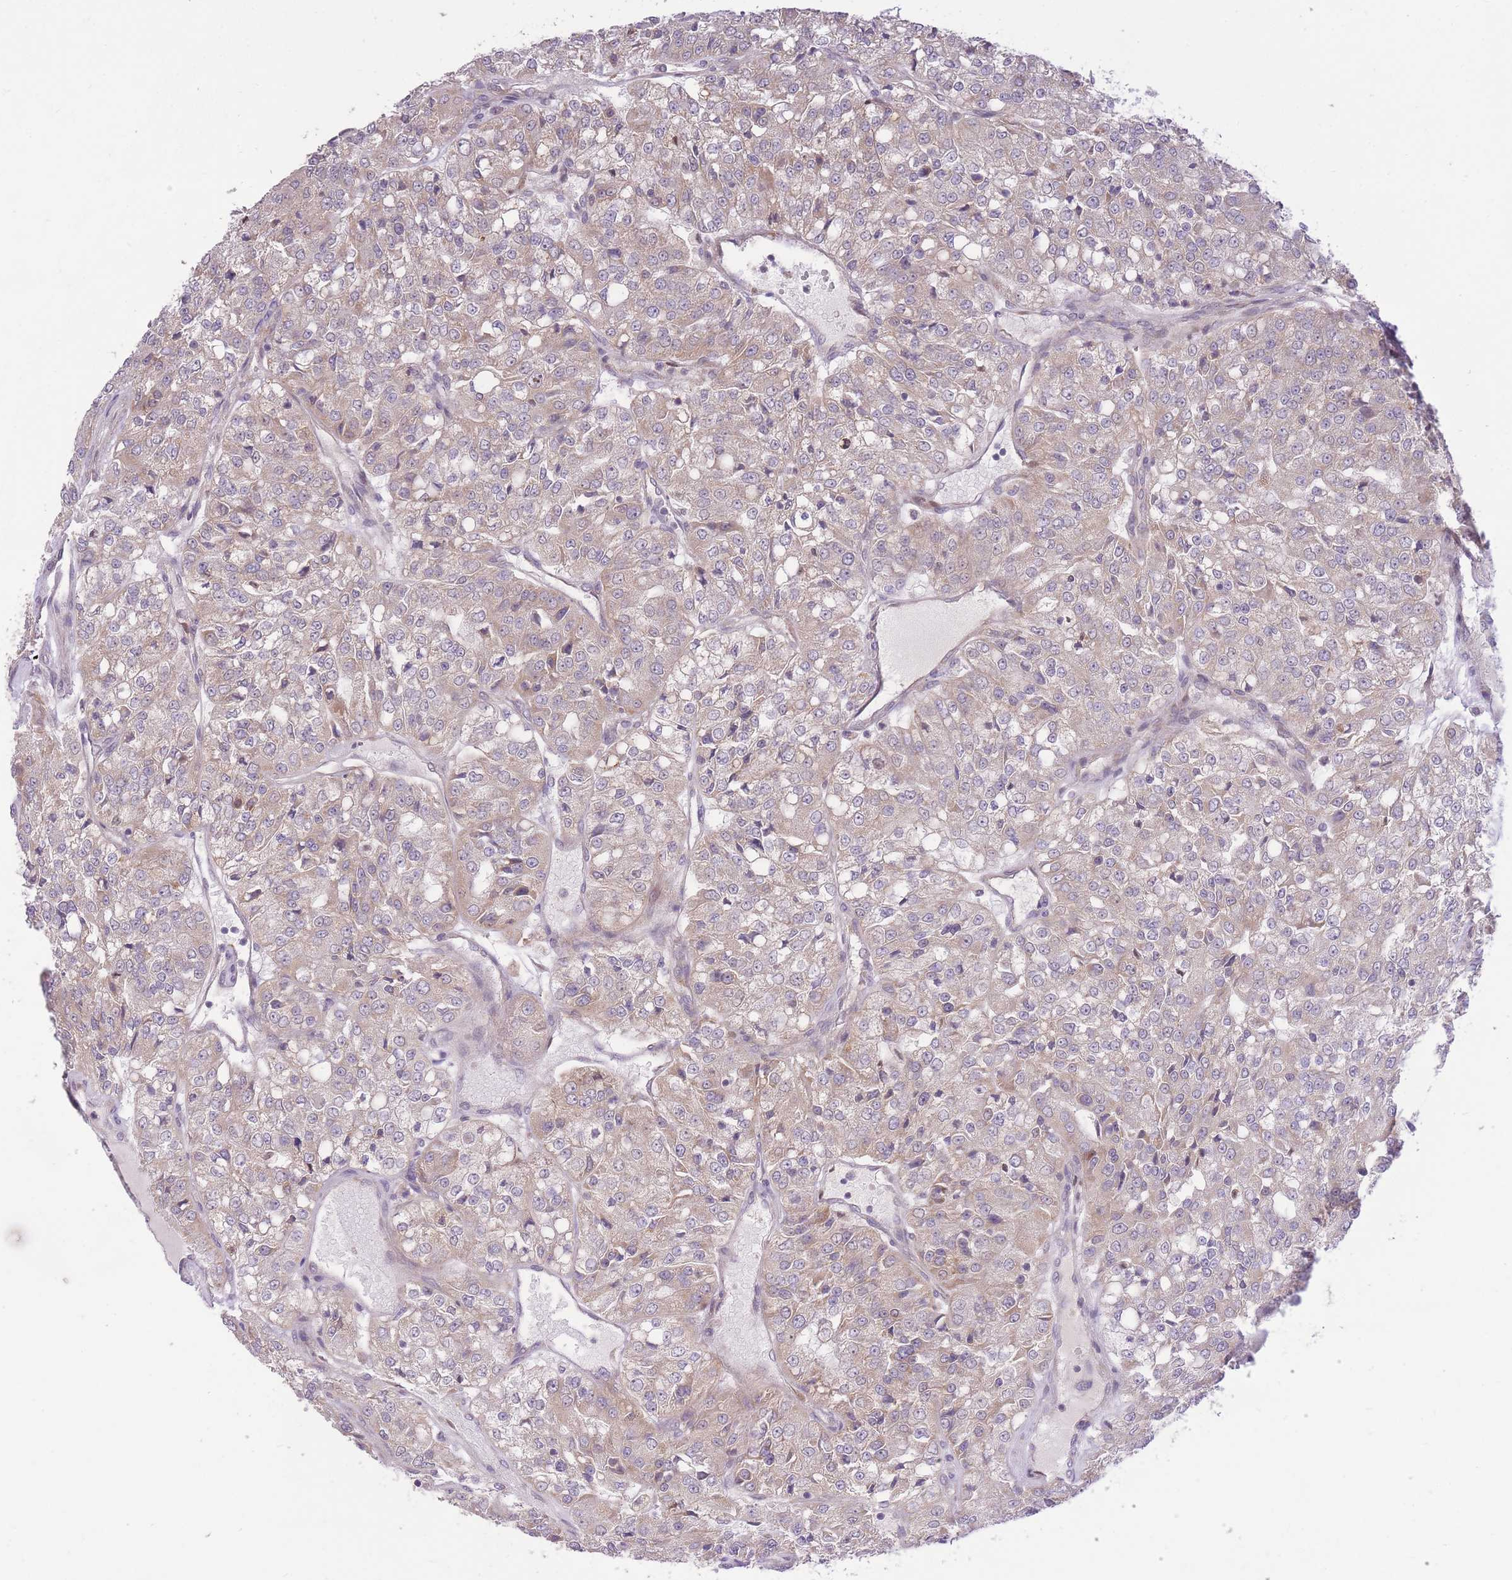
{"staining": {"intensity": "weak", "quantity": "<25%", "location": "cytoplasmic/membranous"}, "tissue": "renal cancer", "cell_type": "Tumor cells", "image_type": "cancer", "snomed": [{"axis": "morphology", "description": "Adenocarcinoma, NOS"}, {"axis": "topography", "description": "Kidney"}], "caption": "DAB (3,3'-diaminobenzidine) immunohistochemical staining of human renal adenocarcinoma displays no significant expression in tumor cells. (DAB (3,3'-diaminobenzidine) immunohistochemistry (IHC) with hematoxylin counter stain).", "gene": "ELOA2", "patient": {"sex": "female", "age": 63}}